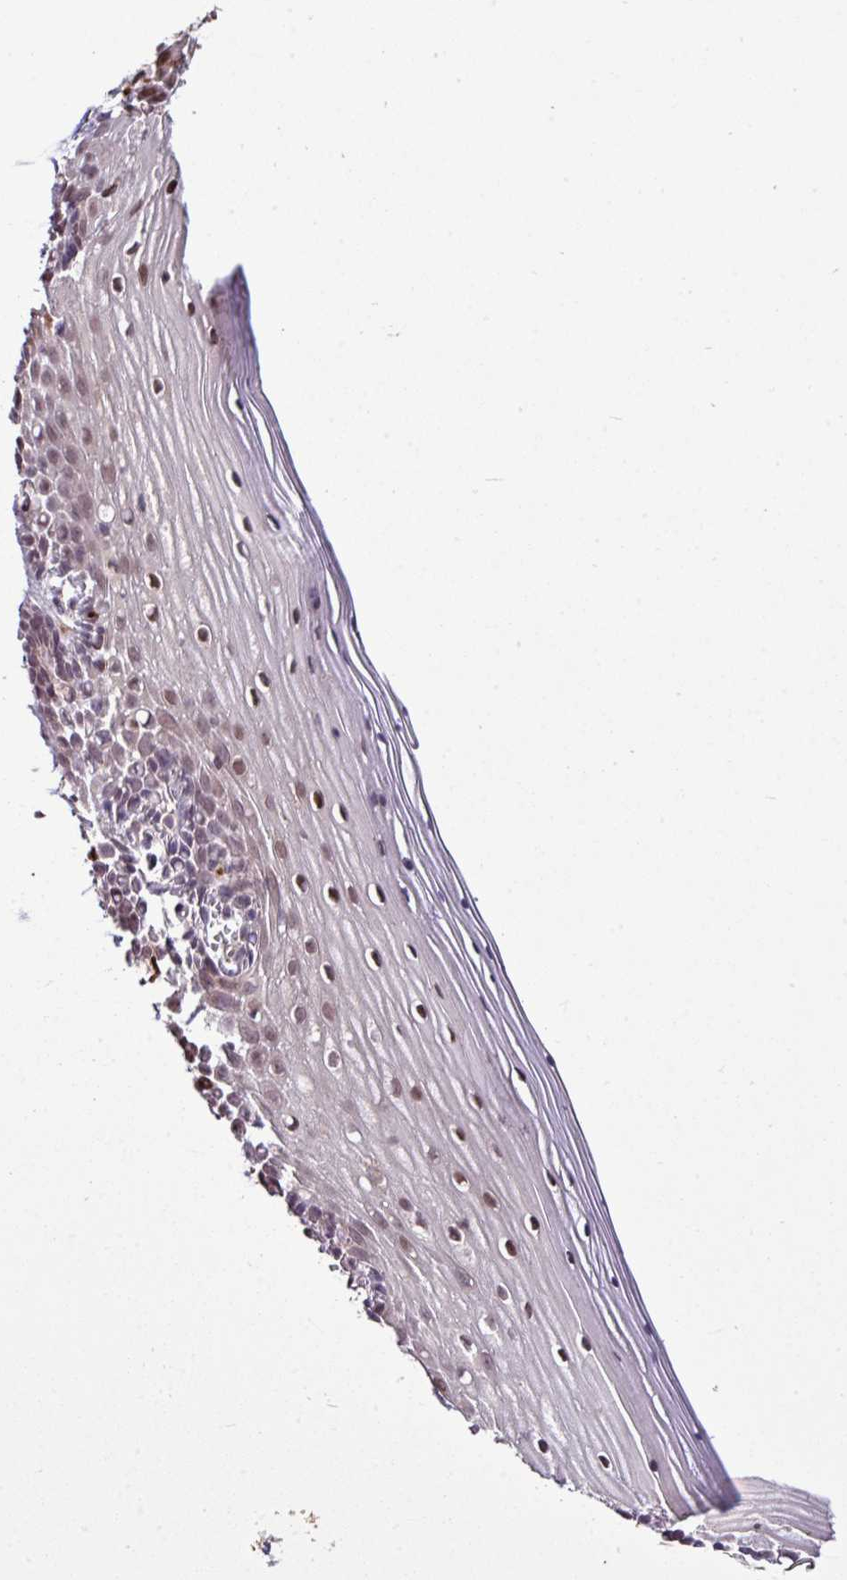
{"staining": {"intensity": "moderate", "quantity": ">75%", "location": "nuclear"}, "tissue": "cervix", "cell_type": "Squamous epithelial cells", "image_type": "normal", "snomed": [{"axis": "morphology", "description": "Normal tissue, NOS"}, {"axis": "topography", "description": "Cervix"}], "caption": "Immunohistochemistry photomicrograph of benign cervix stained for a protein (brown), which demonstrates medium levels of moderate nuclear expression in approximately >75% of squamous epithelial cells.", "gene": "SKIC2", "patient": {"sex": "female", "age": 44}}